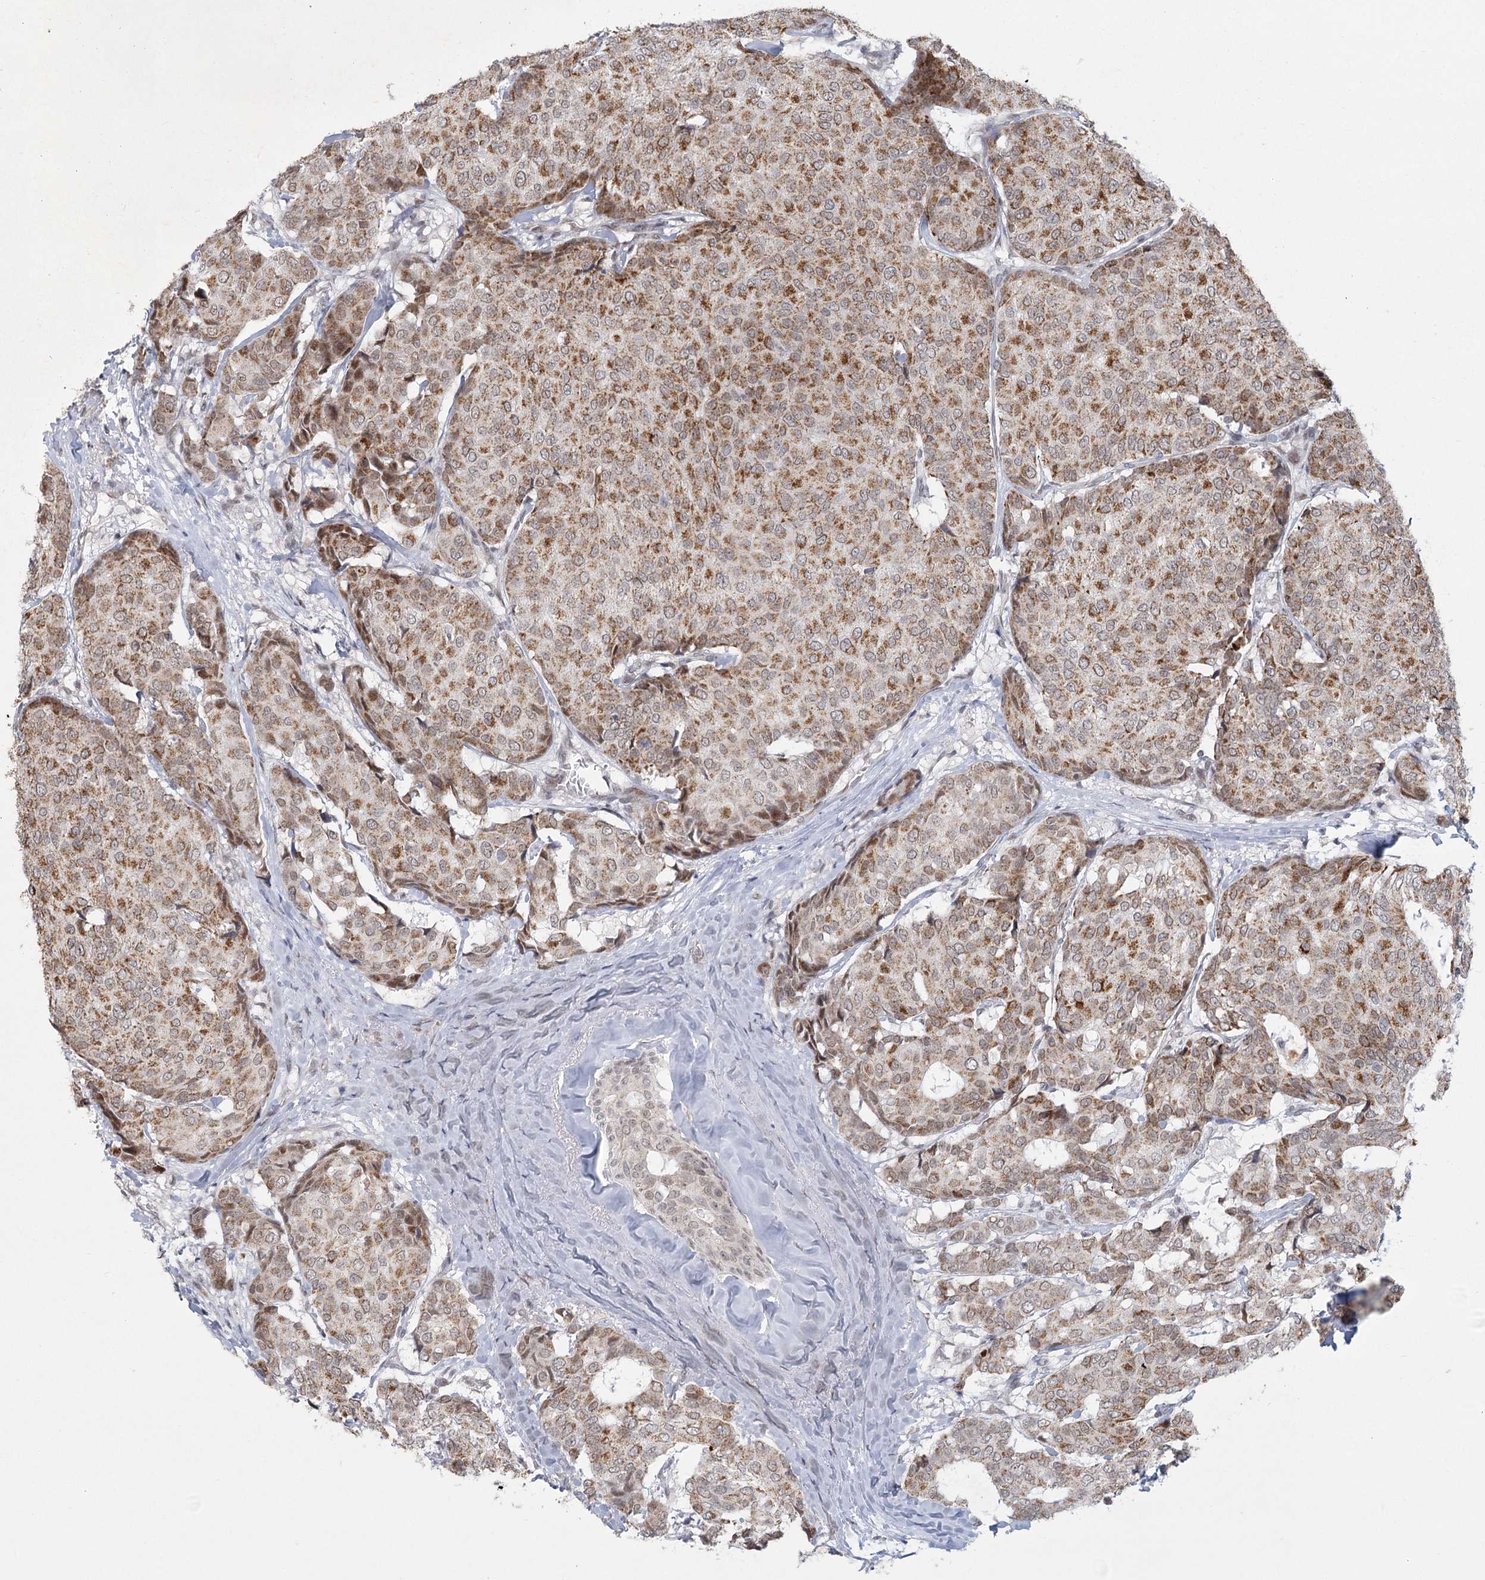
{"staining": {"intensity": "moderate", "quantity": ">75%", "location": "cytoplasmic/membranous"}, "tissue": "breast cancer", "cell_type": "Tumor cells", "image_type": "cancer", "snomed": [{"axis": "morphology", "description": "Duct carcinoma"}, {"axis": "topography", "description": "Breast"}], "caption": "Tumor cells exhibit medium levels of moderate cytoplasmic/membranous expression in approximately >75% of cells in breast cancer.", "gene": "CIB4", "patient": {"sex": "female", "age": 75}}